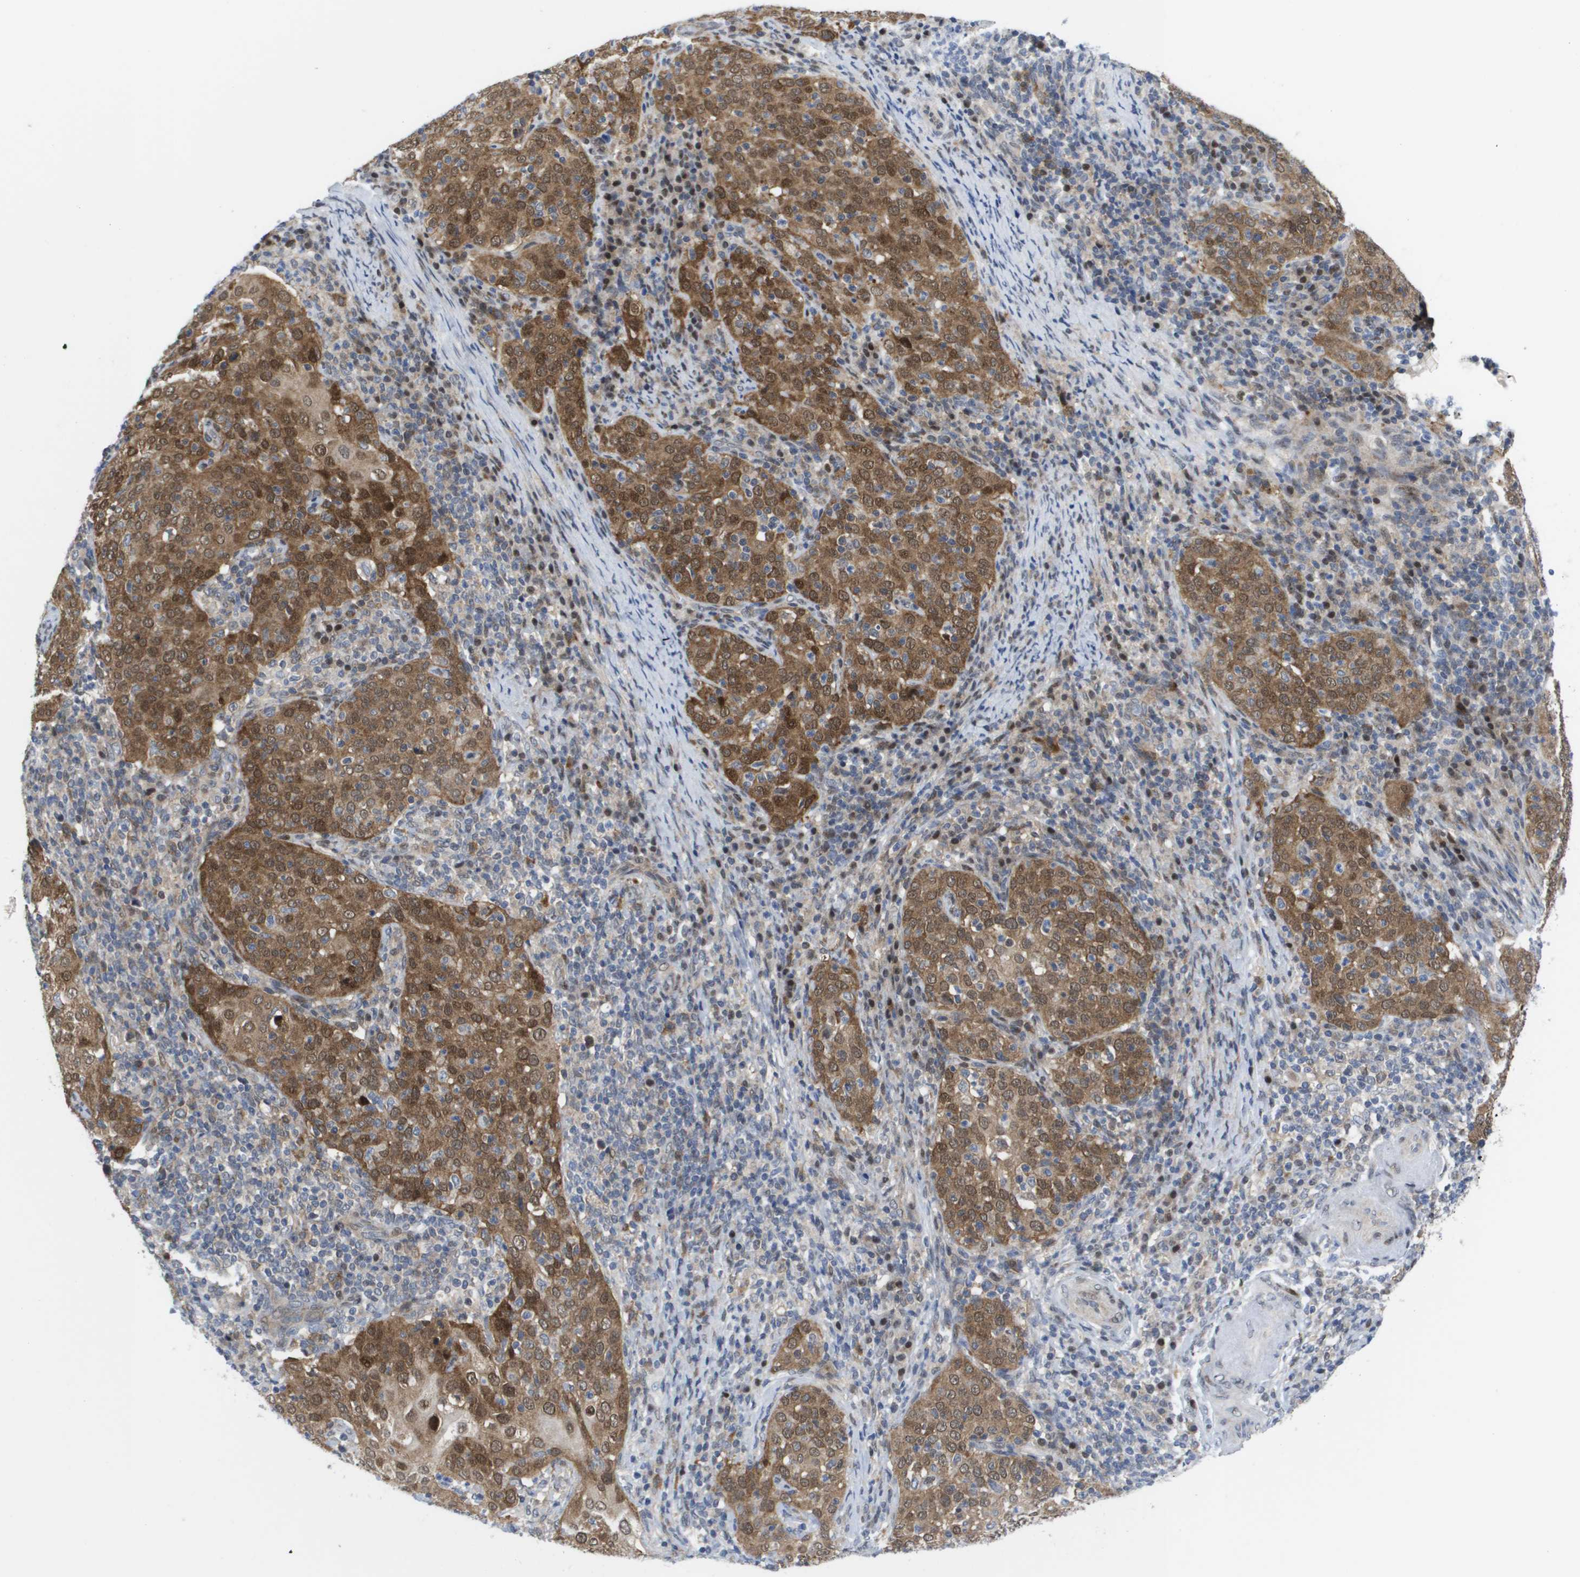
{"staining": {"intensity": "moderate", "quantity": ">75%", "location": "cytoplasmic/membranous,nuclear"}, "tissue": "cervical cancer", "cell_type": "Tumor cells", "image_type": "cancer", "snomed": [{"axis": "morphology", "description": "Squamous cell carcinoma, NOS"}, {"axis": "topography", "description": "Cervix"}], "caption": "Human squamous cell carcinoma (cervical) stained for a protein (brown) demonstrates moderate cytoplasmic/membranous and nuclear positive positivity in about >75% of tumor cells.", "gene": "FKBP4", "patient": {"sex": "female", "age": 51}}